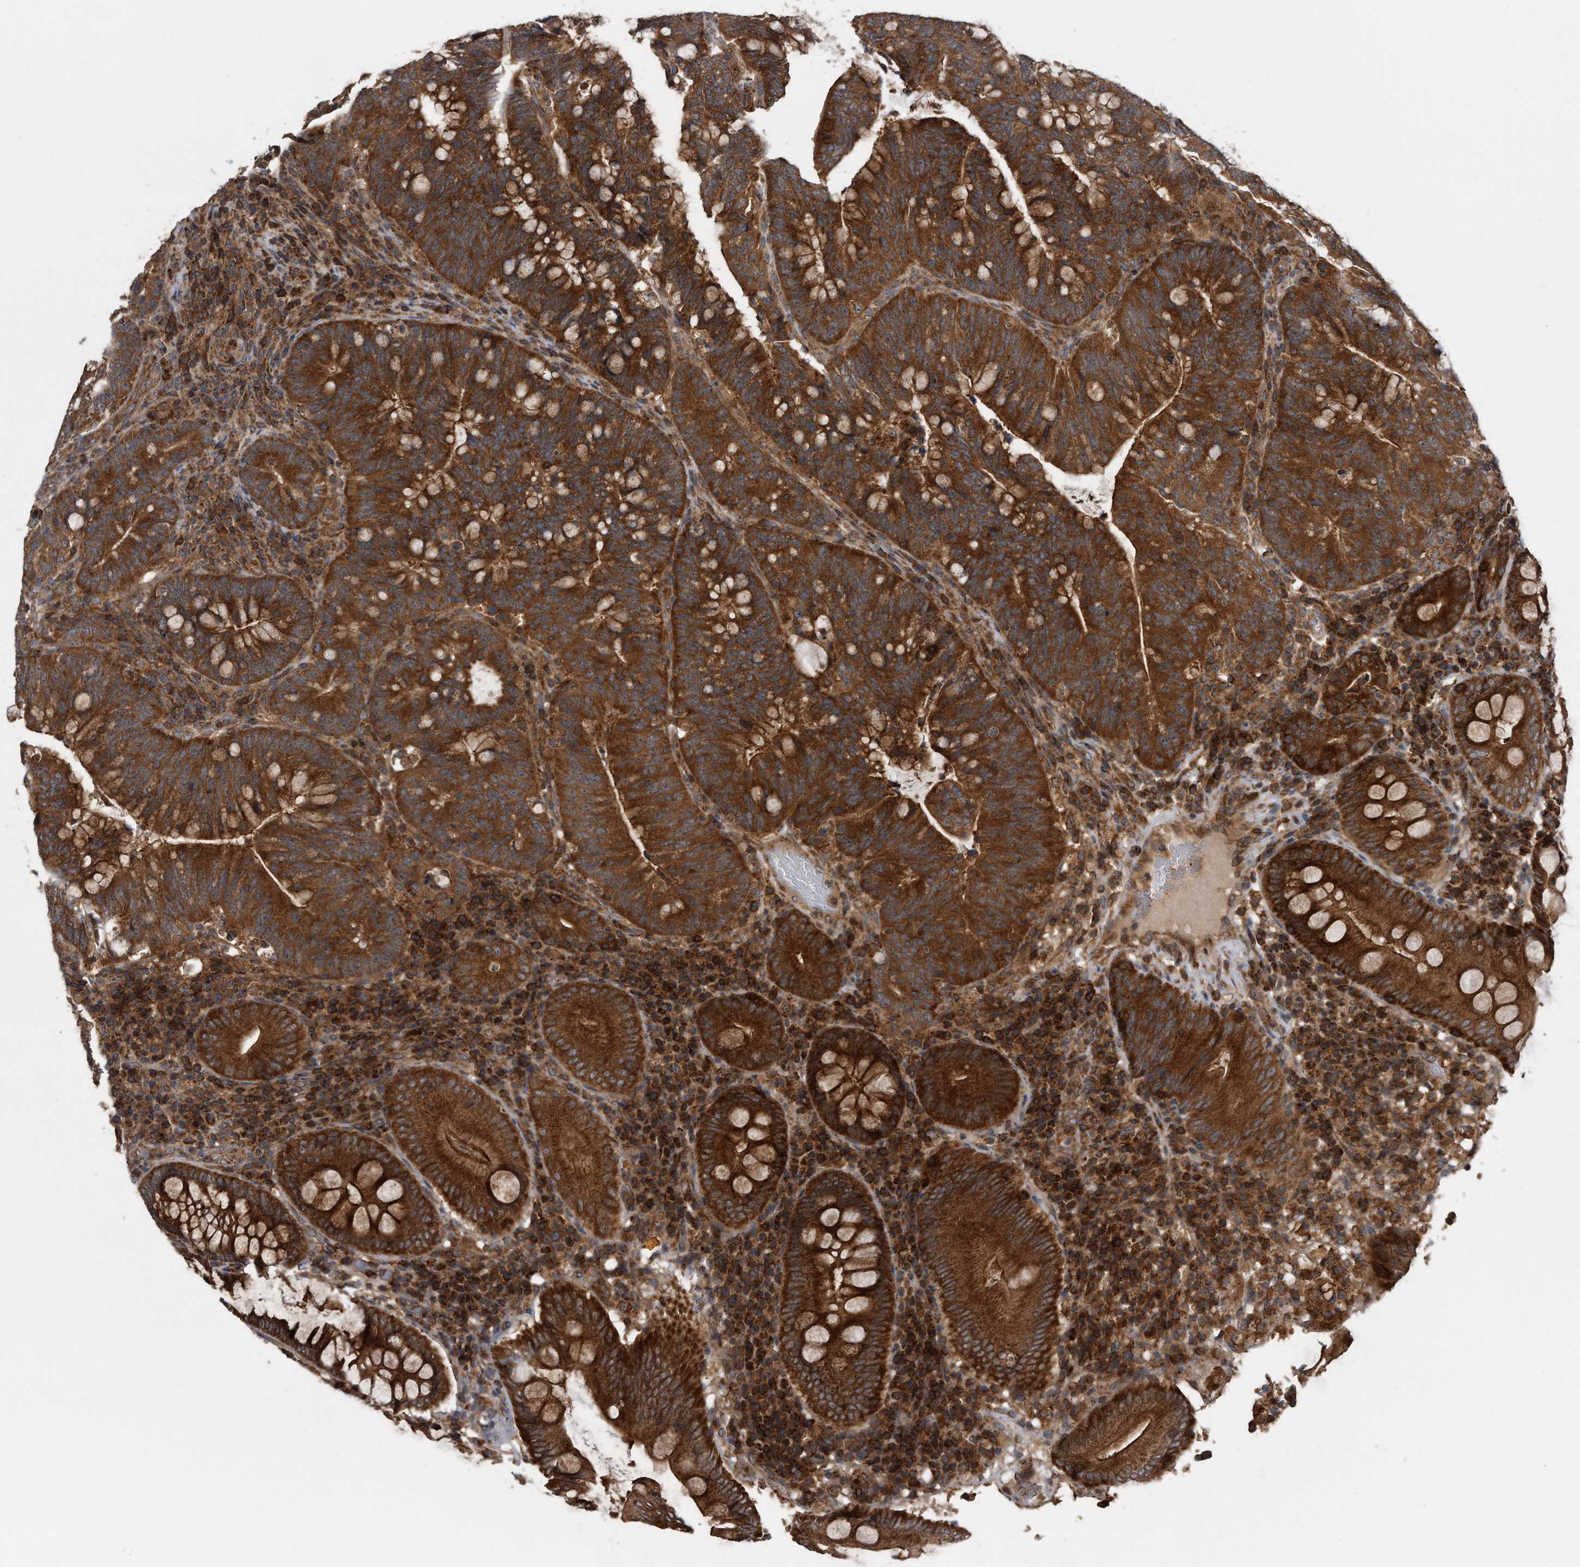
{"staining": {"intensity": "strong", "quantity": ">75%", "location": "cytoplasmic/membranous"}, "tissue": "colorectal cancer", "cell_type": "Tumor cells", "image_type": "cancer", "snomed": [{"axis": "morphology", "description": "Adenocarcinoma, NOS"}, {"axis": "topography", "description": "Colon"}], "caption": "An IHC histopathology image of neoplastic tissue is shown. Protein staining in brown shows strong cytoplasmic/membranous positivity in colorectal cancer (adenocarcinoma) within tumor cells. The staining was performed using DAB, with brown indicating positive protein expression. Nuclei are stained blue with hematoxylin.", "gene": "ALPK2", "patient": {"sex": "female", "age": 66}}